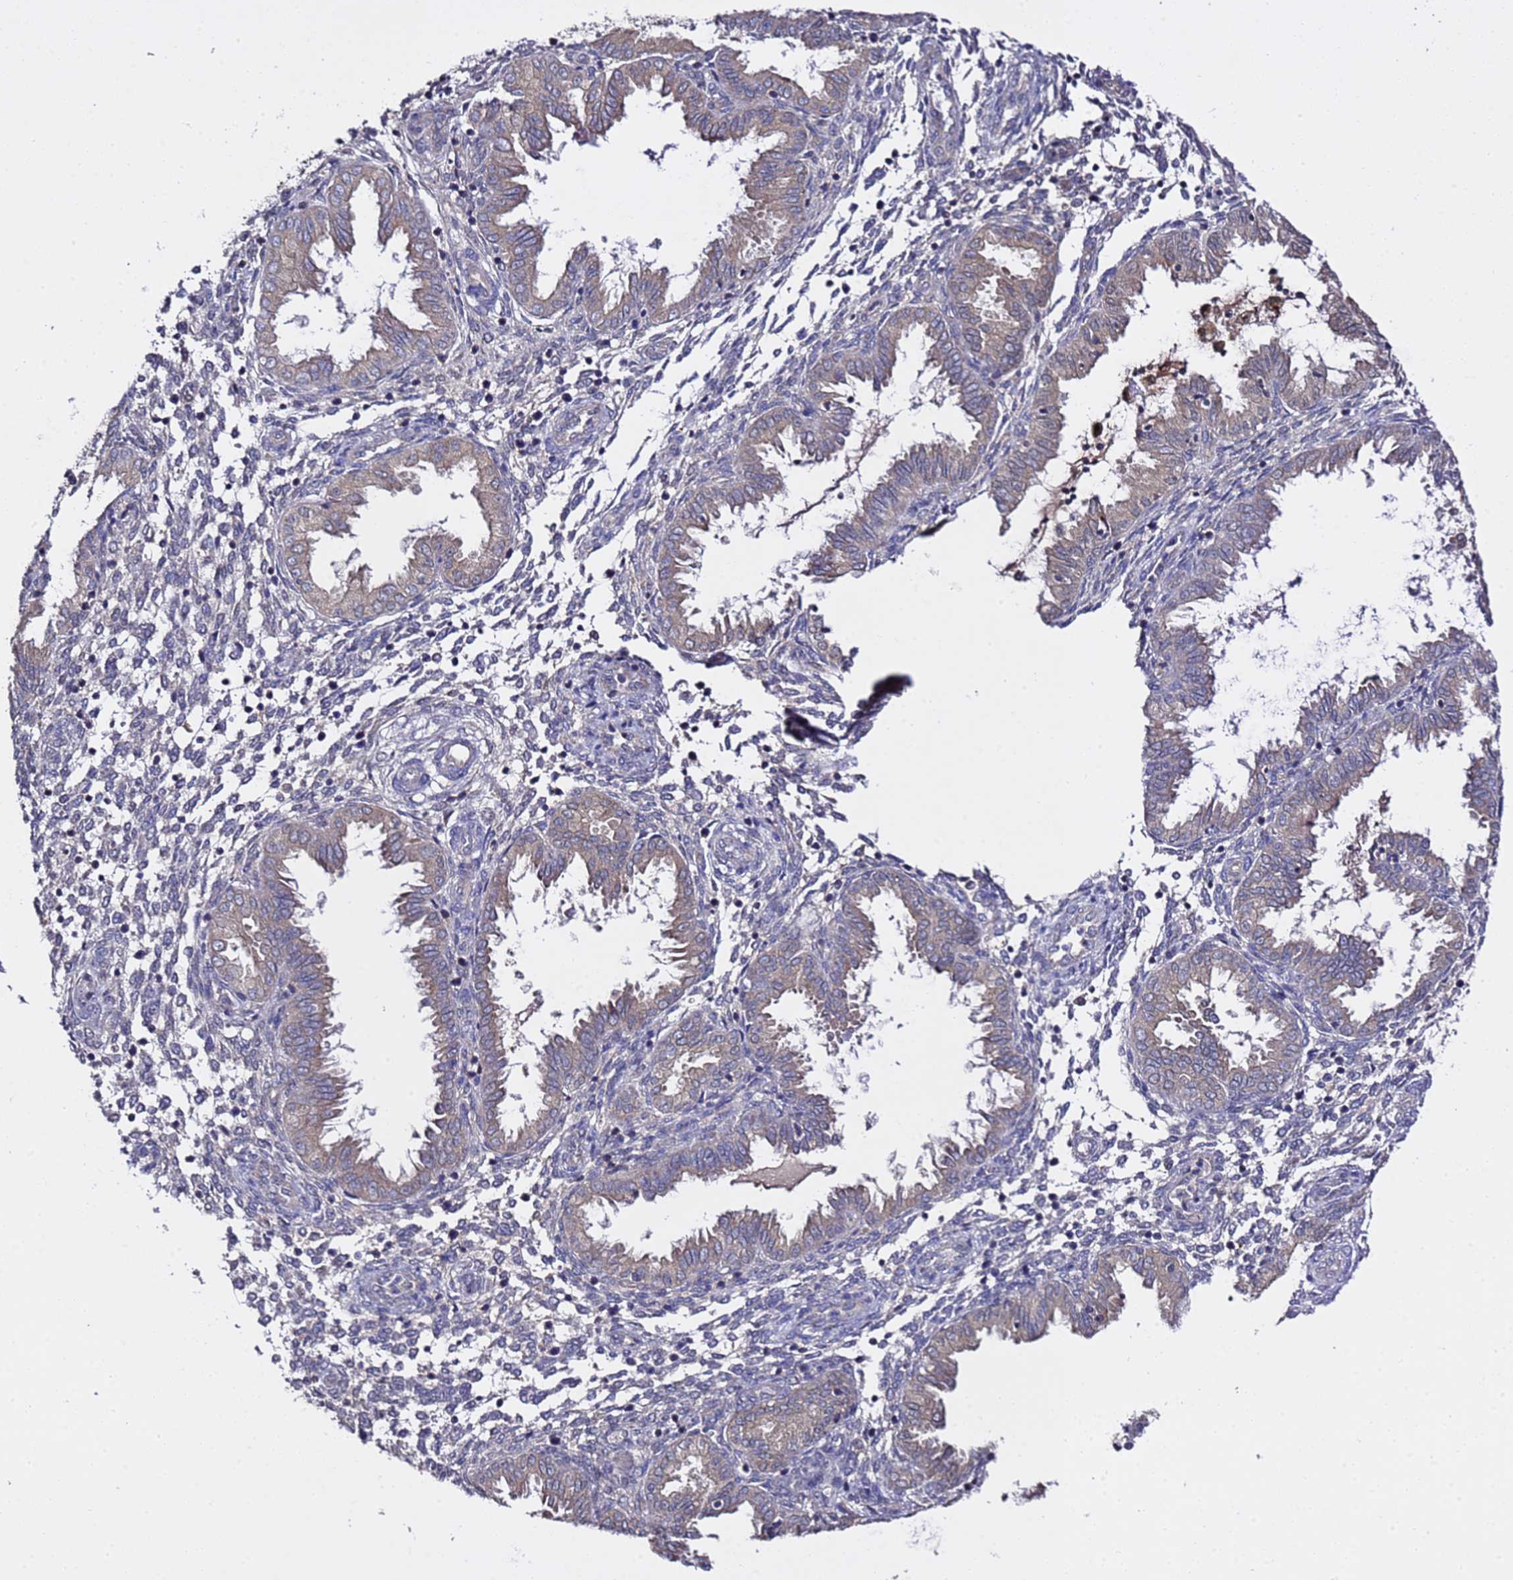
{"staining": {"intensity": "negative", "quantity": "none", "location": "none"}, "tissue": "endometrium", "cell_type": "Cells in endometrial stroma", "image_type": "normal", "snomed": [{"axis": "morphology", "description": "Normal tissue, NOS"}, {"axis": "topography", "description": "Endometrium"}], "caption": "Immunohistochemistry histopathology image of normal endometrium stained for a protein (brown), which demonstrates no staining in cells in endometrial stroma.", "gene": "ALG3", "patient": {"sex": "female", "age": 33}}